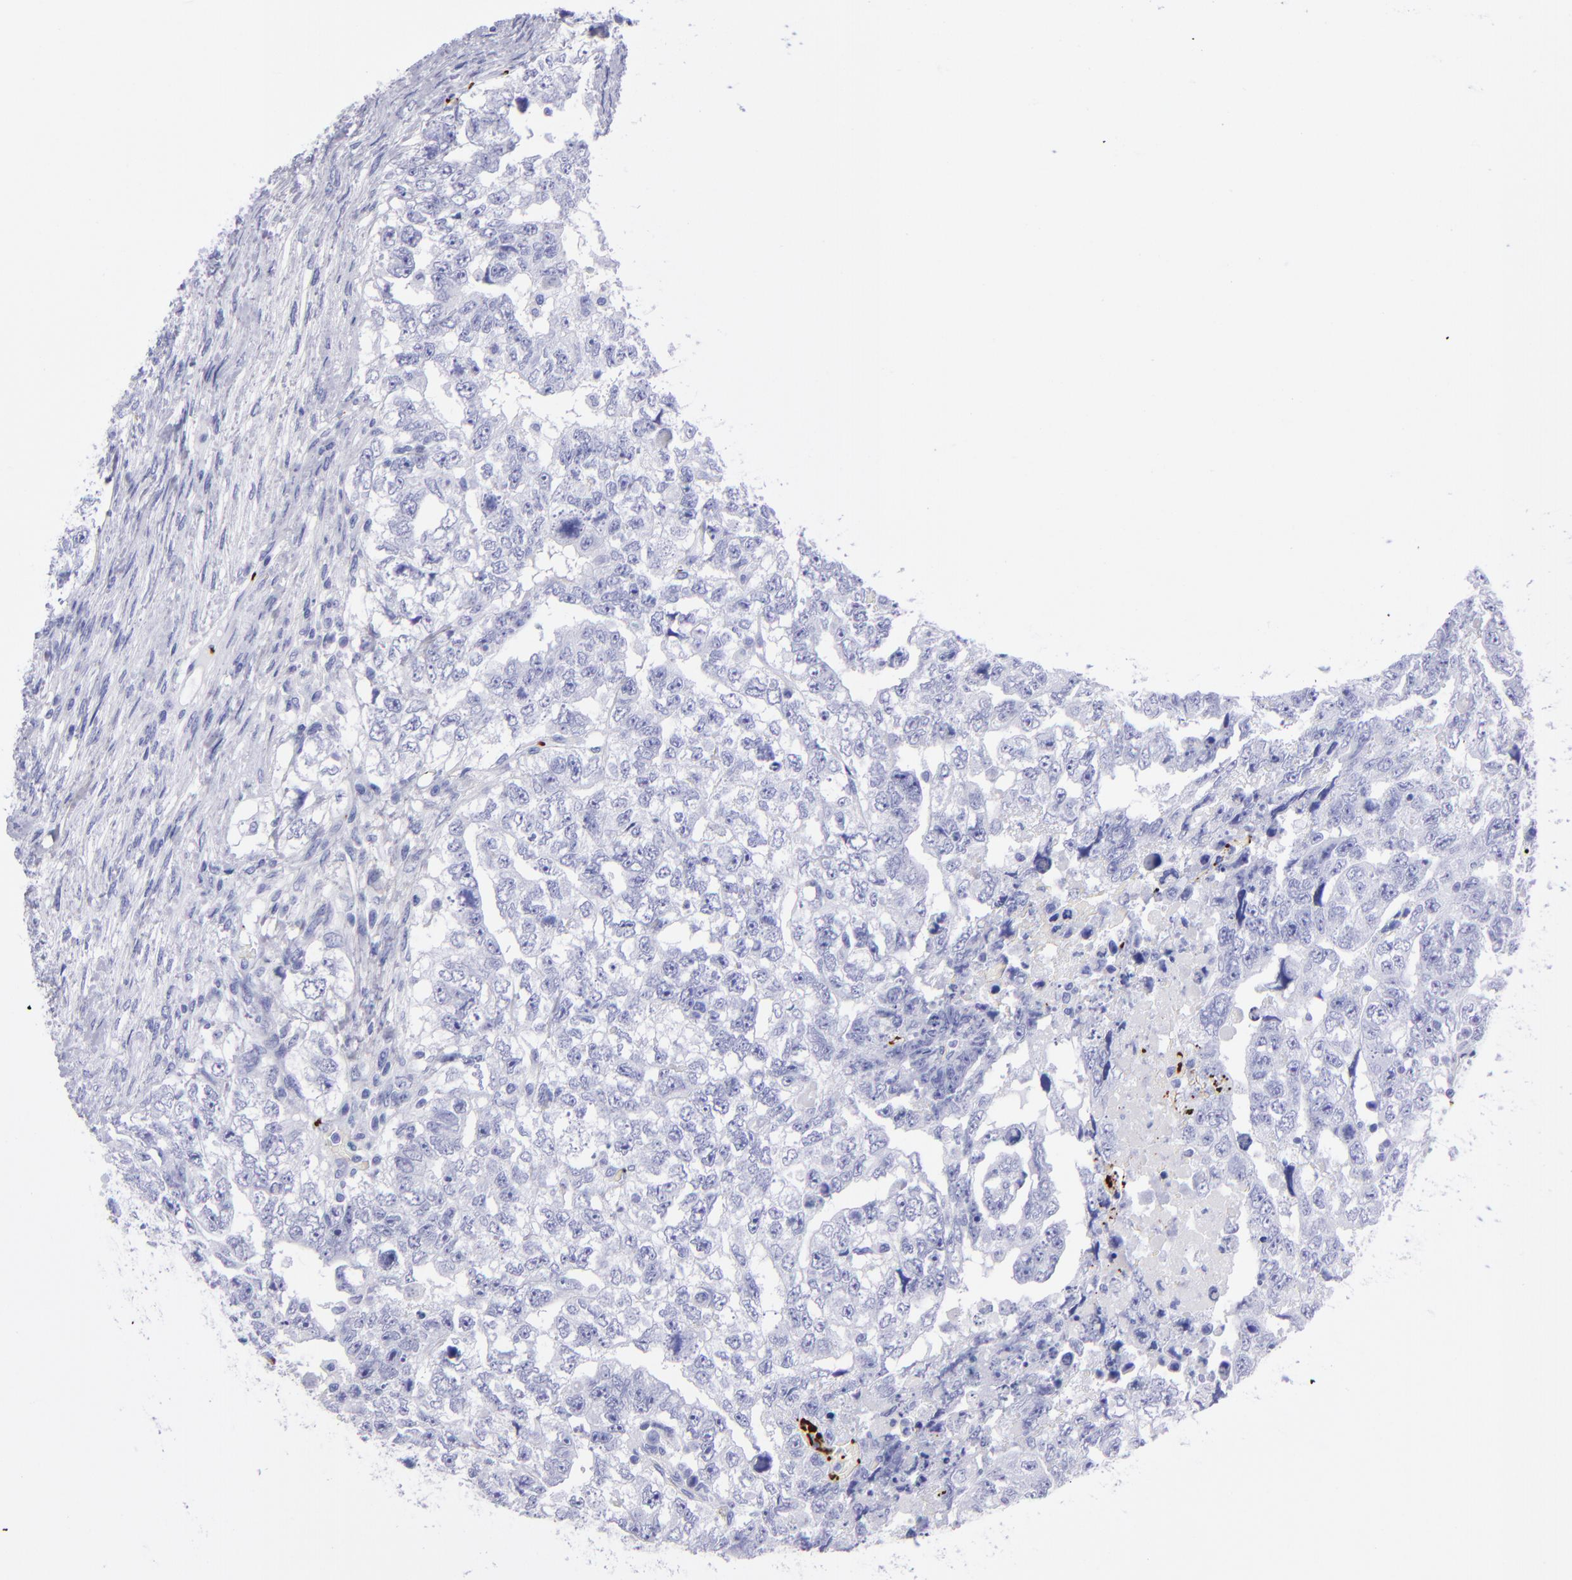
{"staining": {"intensity": "negative", "quantity": "none", "location": "none"}, "tissue": "testis cancer", "cell_type": "Tumor cells", "image_type": "cancer", "snomed": [{"axis": "morphology", "description": "Carcinoma, Embryonal, NOS"}, {"axis": "topography", "description": "Testis"}], "caption": "High magnification brightfield microscopy of embryonal carcinoma (testis) stained with DAB (brown) and counterstained with hematoxylin (blue): tumor cells show no significant staining.", "gene": "EFCAB13", "patient": {"sex": "male", "age": 36}}